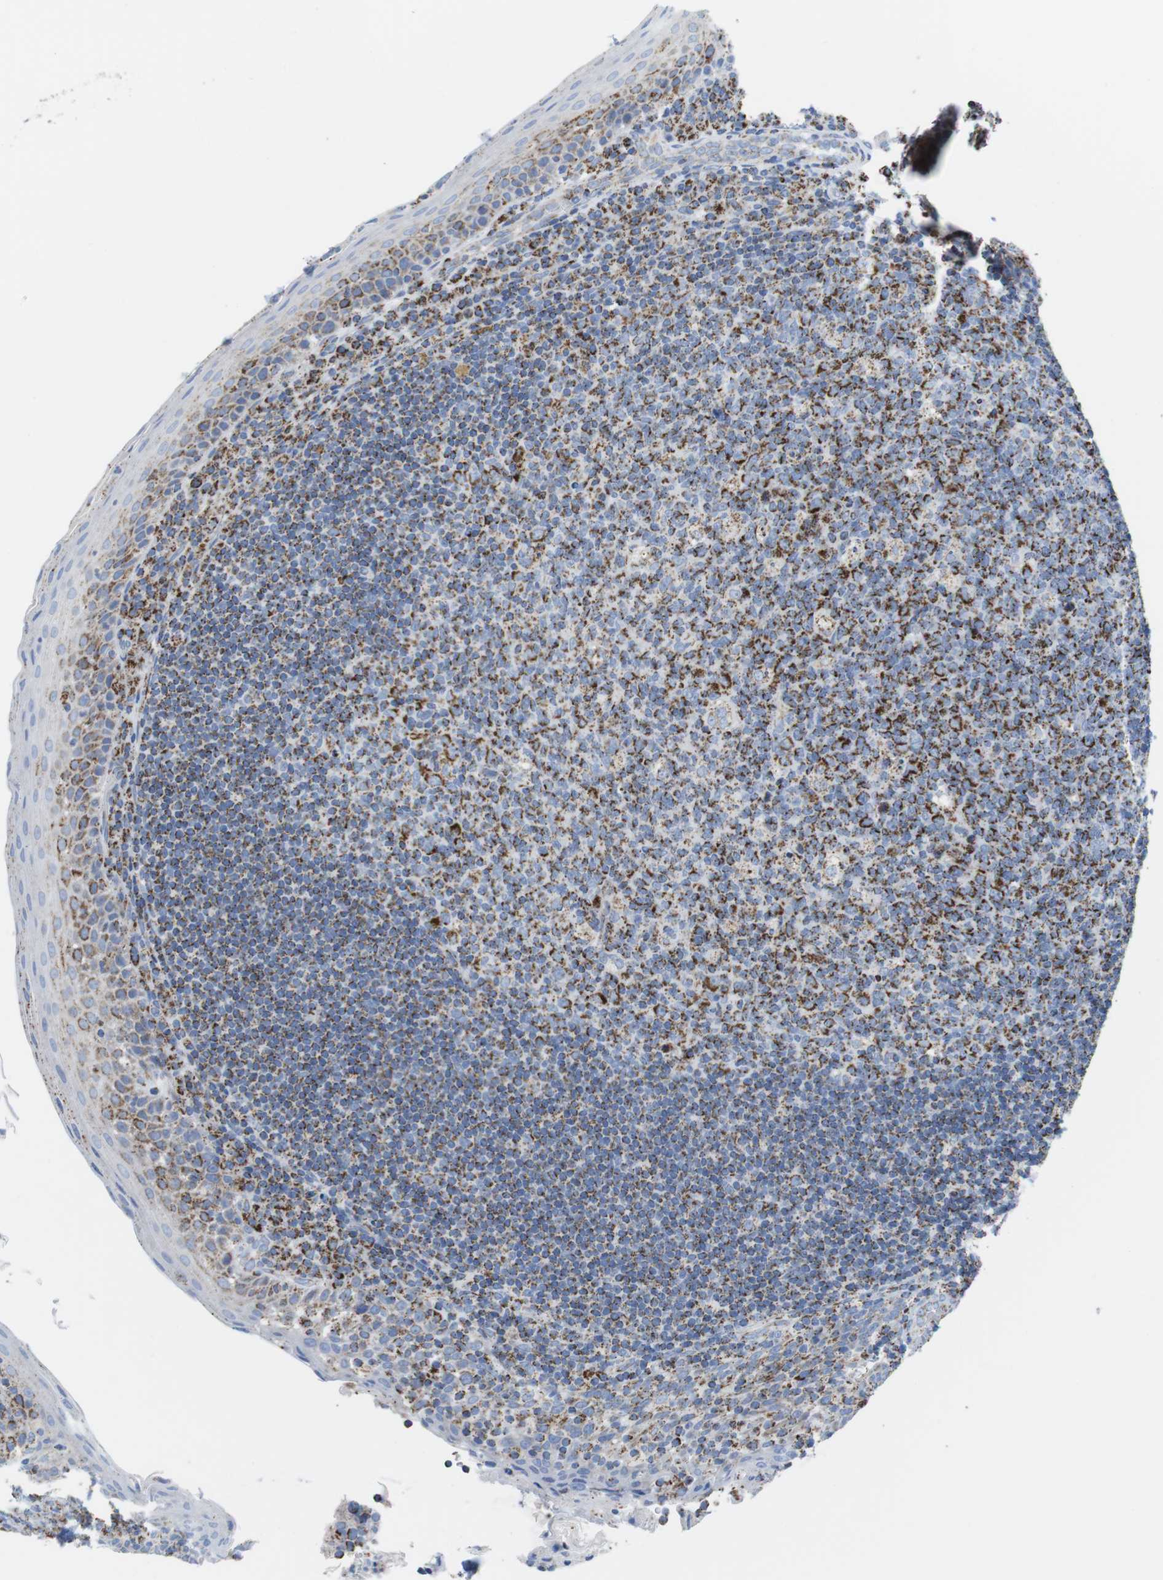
{"staining": {"intensity": "strong", "quantity": ">75%", "location": "cytoplasmic/membranous"}, "tissue": "tonsil", "cell_type": "Germinal center cells", "image_type": "normal", "snomed": [{"axis": "morphology", "description": "Normal tissue, NOS"}, {"axis": "topography", "description": "Tonsil"}], "caption": "A photomicrograph of human tonsil stained for a protein shows strong cytoplasmic/membranous brown staining in germinal center cells.", "gene": "ATP5PO", "patient": {"sex": "male", "age": 17}}